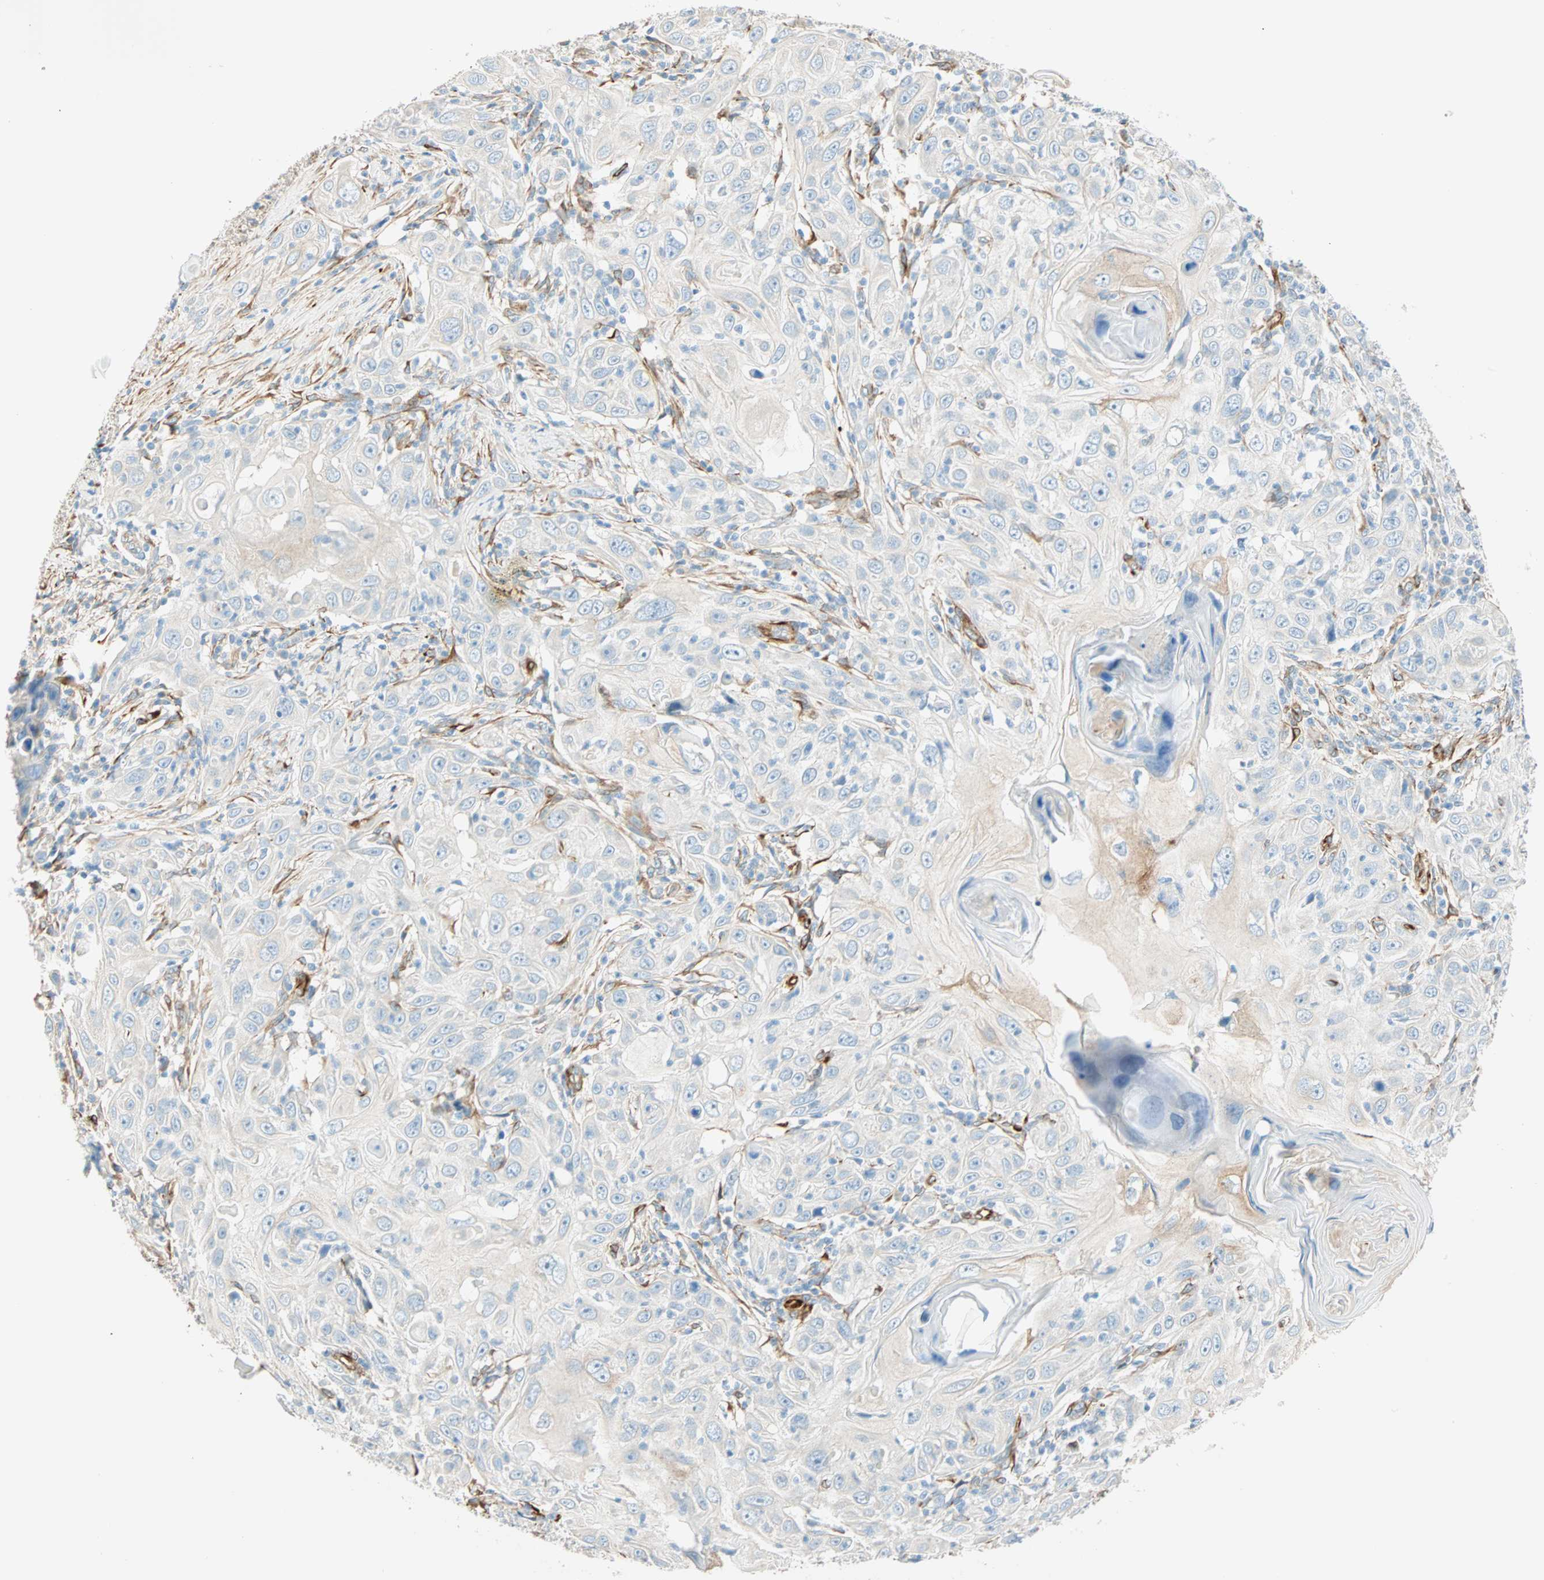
{"staining": {"intensity": "negative", "quantity": "none", "location": "none"}, "tissue": "skin cancer", "cell_type": "Tumor cells", "image_type": "cancer", "snomed": [{"axis": "morphology", "description": "Squamous cell carcinoma, NOS"}, {"axis": "topography", "description": "Skin"}], "caption": "Protein analysis of skin cancer demonstrates no significant expression in tumor cells.", "gene": "NES", "patient": {"sex": "female", "age": 88}}